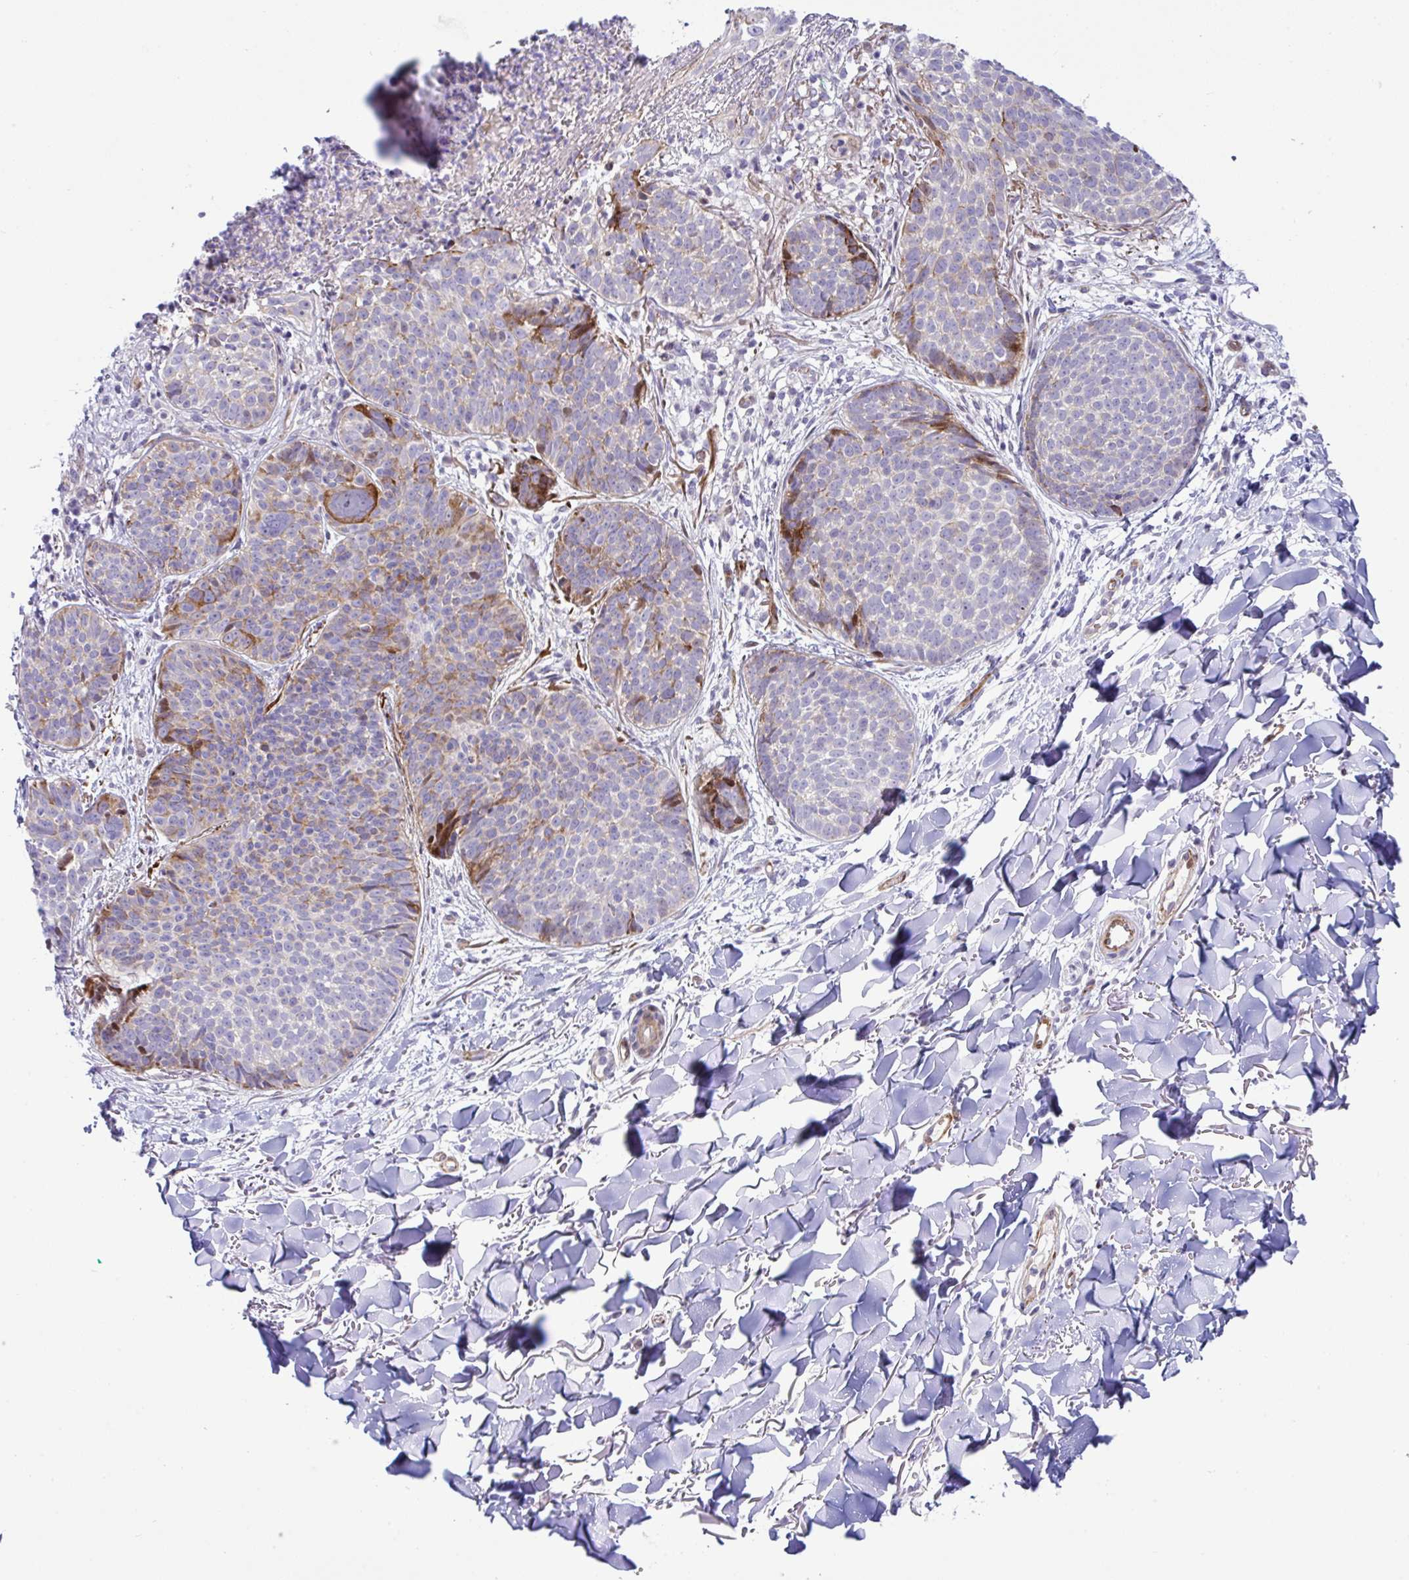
{"staining": {"intensity": "moderate", "quantity": "<25%", "location": "cytoplasmic/membranous"}, "tissue": "skin cancer", "cell_type": "Tumor cells", "image_type": "cancer", "snomed": [{"axis": "morphology", "description": "Basal cell carcinoma"}, {"axis": "topography", "description": "Skin"}, {"axis": "topography", "description": "Skin of neck"}, {"axis": "topography", "description": "Skin of shoulder"}, {"axis": "topography", "description": "Skin of back"}], "caption": "Tumor cells reveal low levels of moderate cytoplasmic/membranous expression in approximately <25% of cells in human basal cell carcinoma (skin). The protein of interest is shown in brown color, while the nuclei are stained blue.", "gene": "ZNF713", "patient": {"sex": "male", "age": 80}}